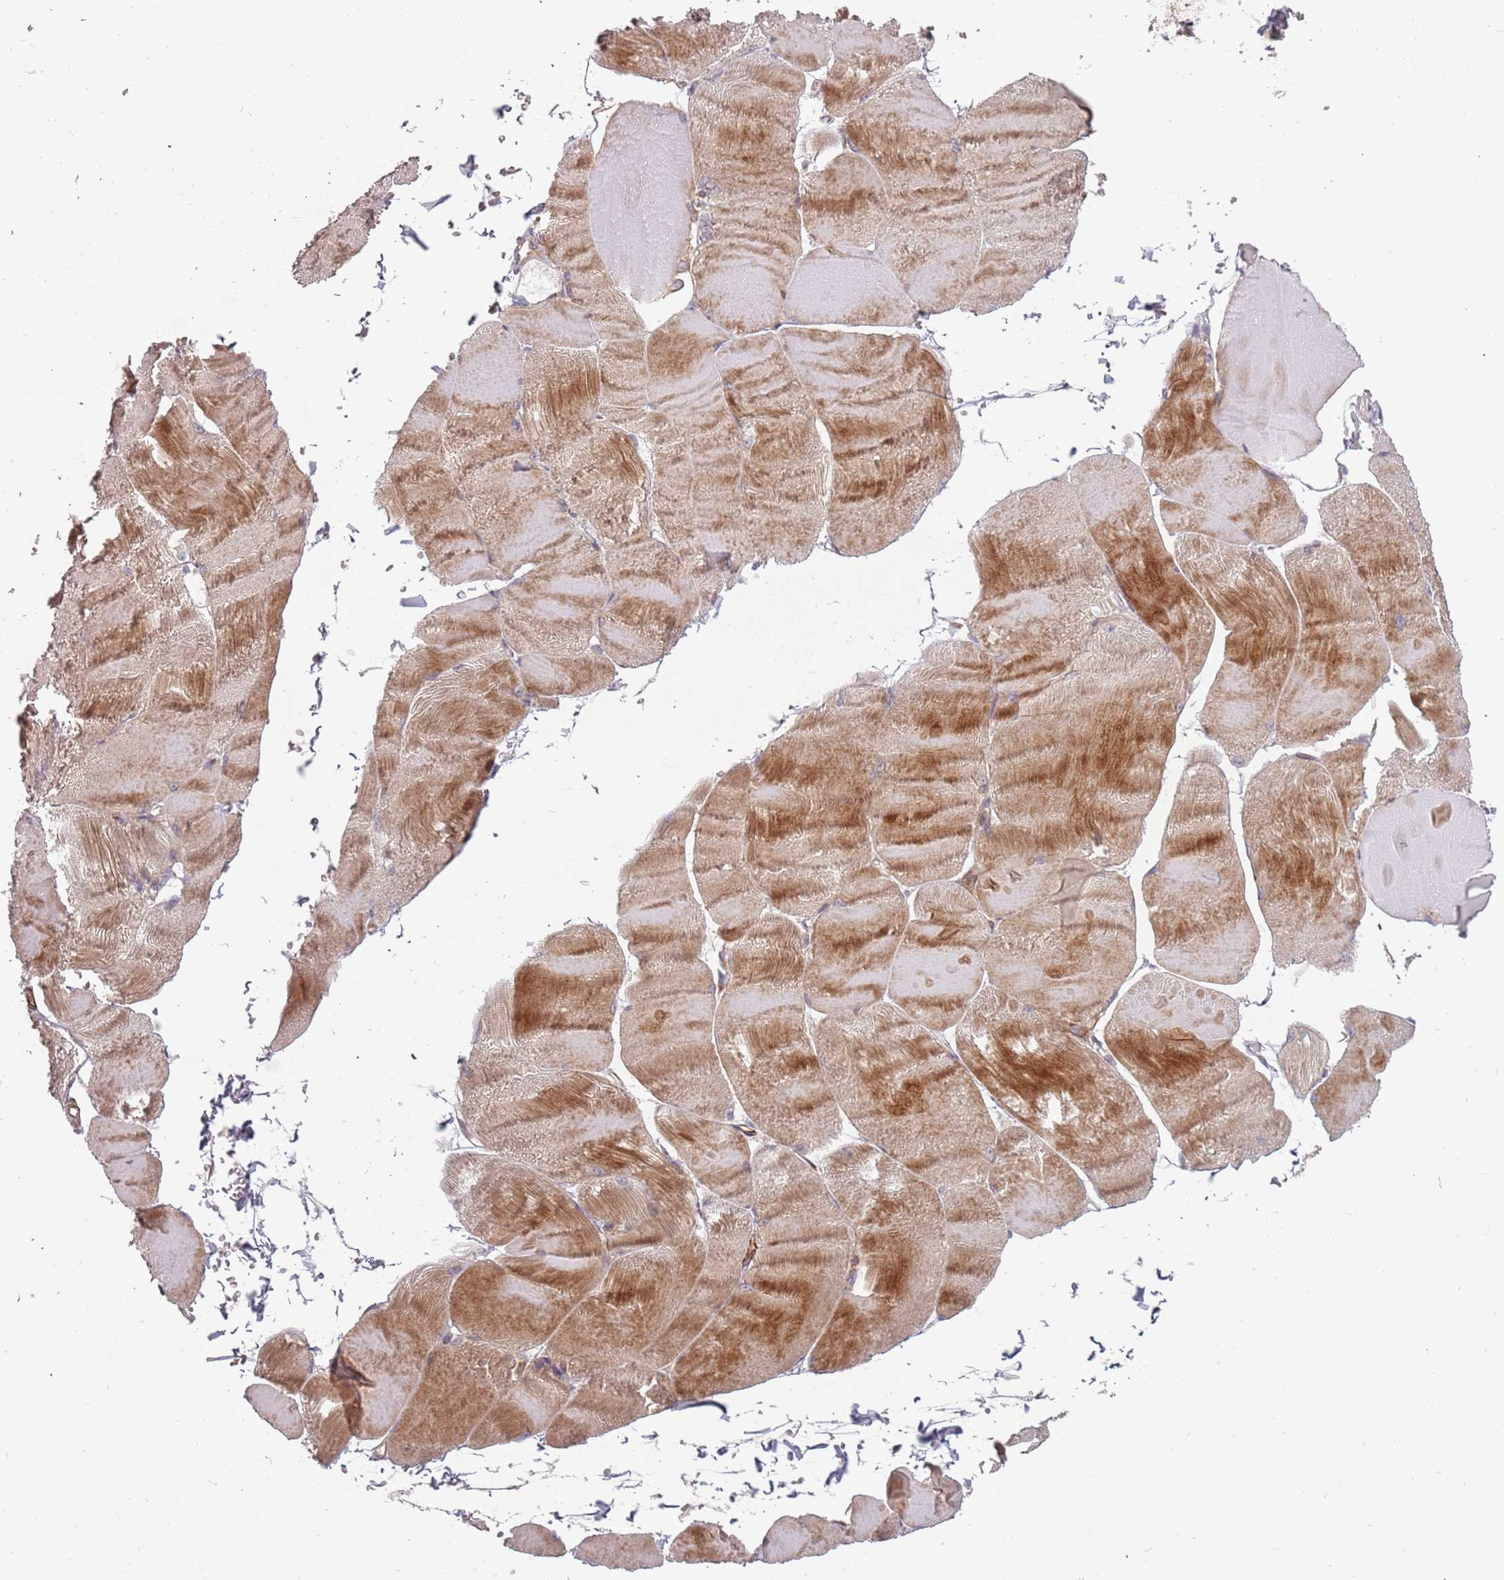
{"staining": {"intensity": "moderate", "quantity": ">75%", "location": "cytoplasmic/membranous"}, "tissue": "skeletal muscle", "cell_type": "Myocytes", "image_type": "normal", "snomed": [{"axis": "morphology", "description": "Normal tissue, NOS"}, {"axis": "morphology", "description": "Basal cell carcinoma"}, {"axis": "topography", "description": "Skeletal muscle"}], "caption": "The photomicrograph displays immunohistochemical staining of normal skeletal muscle. There is moderate cytoplasmic/membranous expression is seen in approximately >75% of myocytes. (brown staining indicates protein expression, while blue staining denotes nuclei).", "gene": "PLD6", "patient": {"sex": "female", "age": 64}}